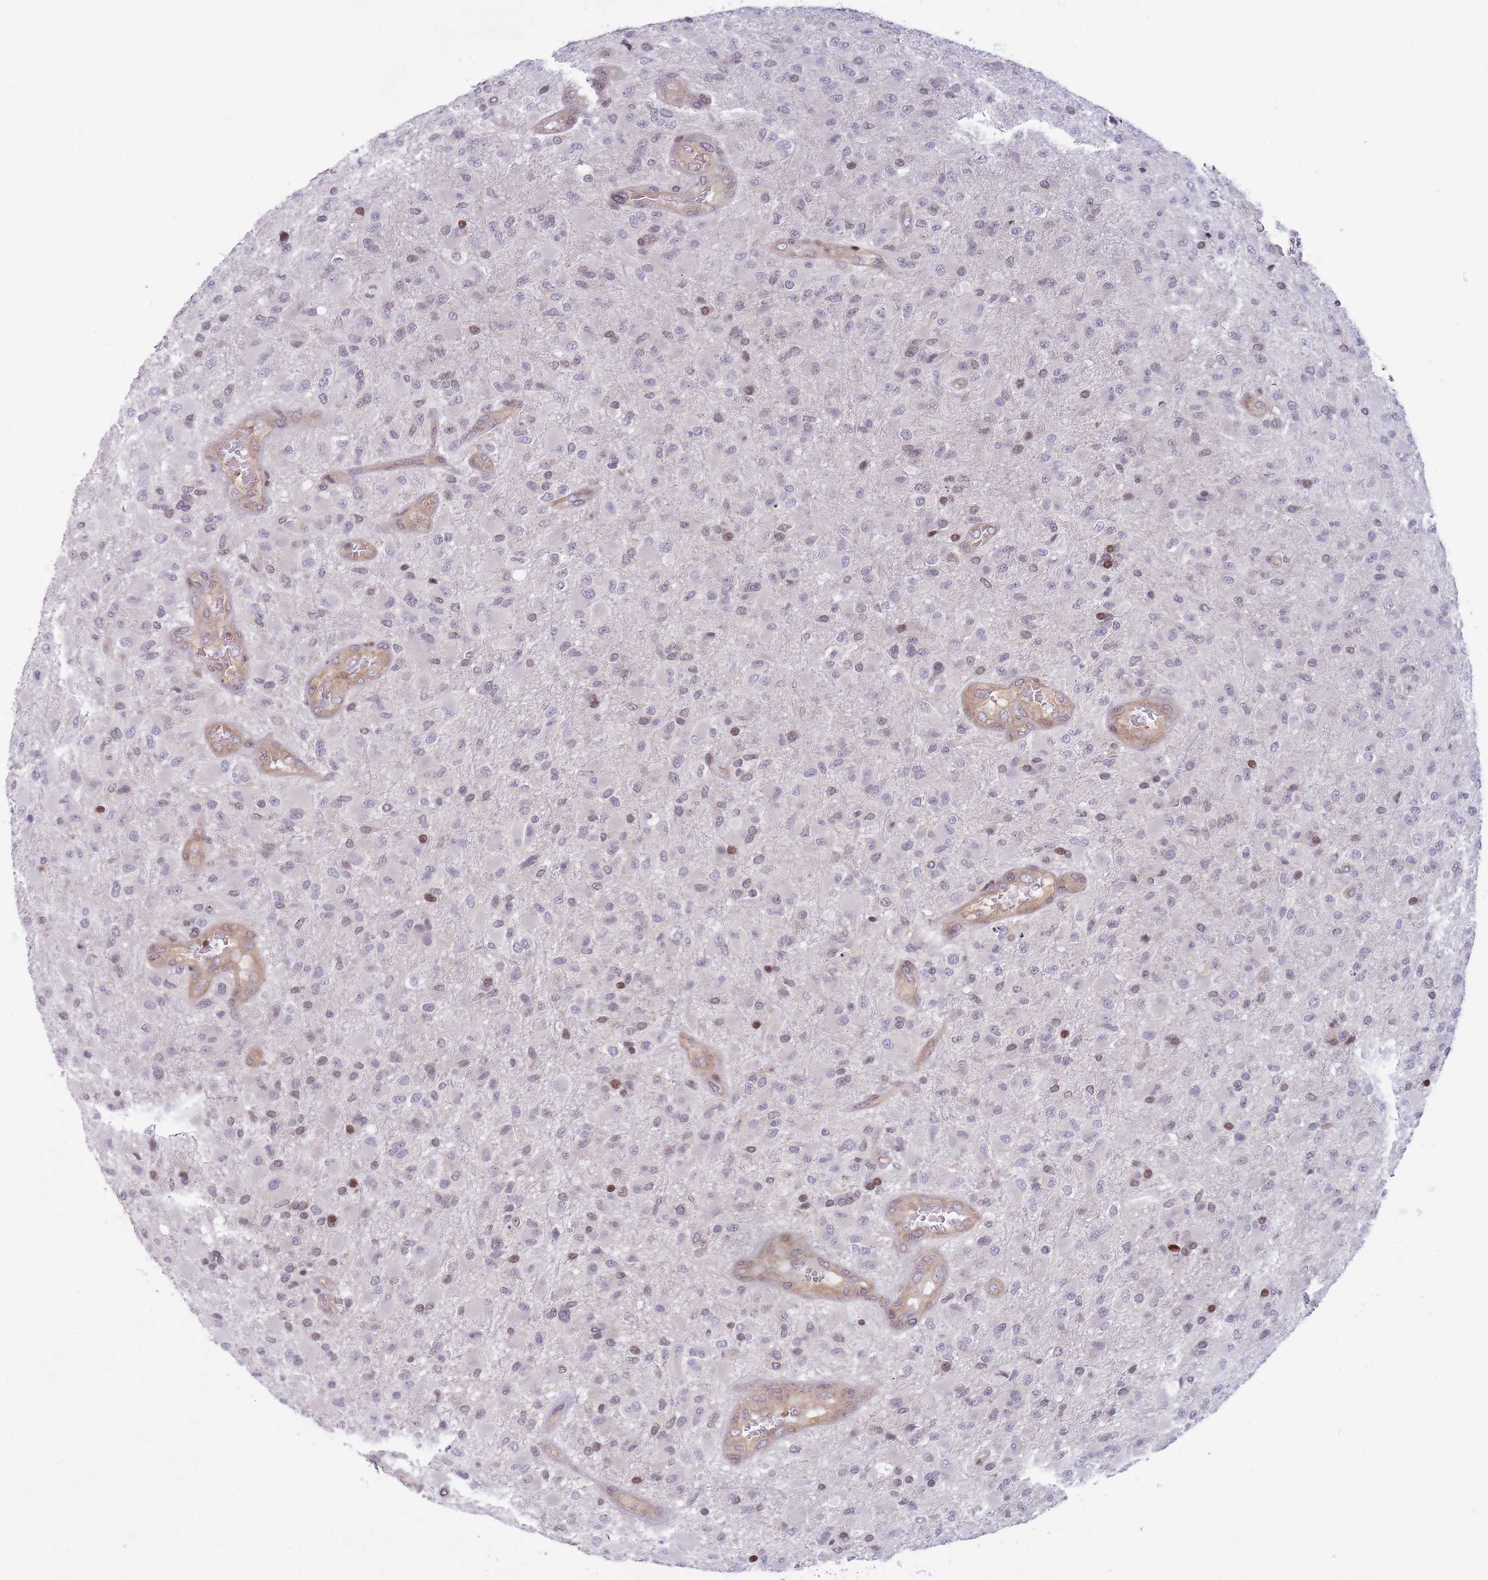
{"staining": {"intensity": "moderate", "quantity": "<25%", "location": "nuclear"}, "tissue": "glioma", "cell_type": "Tumor cells", "image_type": "cancer", "snomed": [{"axis": "morphology", "description": "Glioma, malignant, Low grade"}, {"axis": "topography", "description": "Brain"}], "caption": "Protein analysis of glioma tissue demonstrates moderate nuclear expression in about <25% of tumor cells. (IHC, brightfield microscopy, high magnification).", "gene": "SLC35F5", "patient": {"sex": "male", "age": 65}}